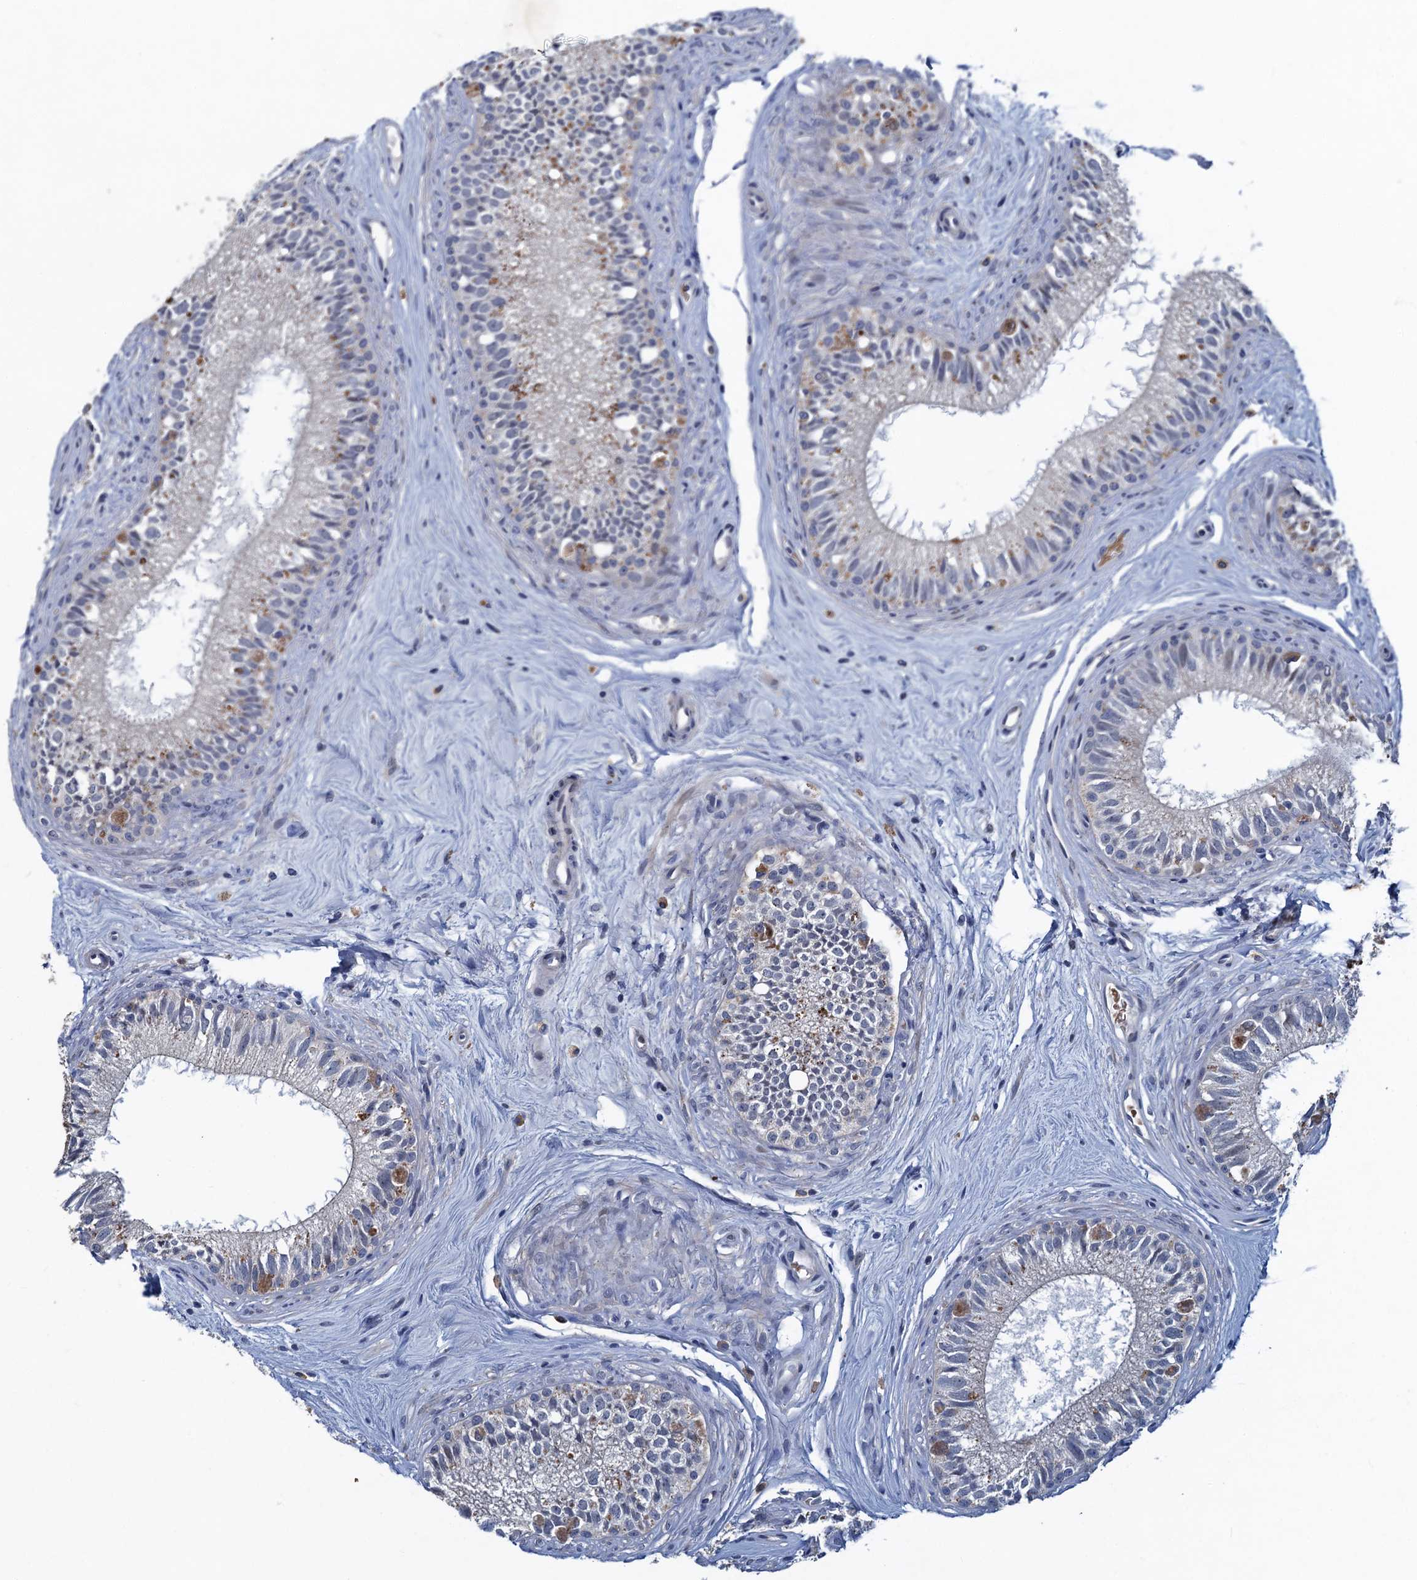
{"staining": {"intensity": "moderate", "quantity": "<25%", "location": "cytoplasmic/membranous"}, "tissue": "epididymis", "cell_type": "Glandular cells", "image_type": "normal", "snomed": [{"axis": "morphology", "description": "Normal tissue, NOS"}, {"axis": "topography", "description": "Epididymis"}], "caption": "A micrograph of human epididymis stained for a protein exhibits moderate cytoplasmic/membranous brown staining in glandular cells. (brown staining indicates protein expression, while blue staining denotes nuclei).", "gene": "ATOSA", "patient": {"sex": "male", "age": 71}}